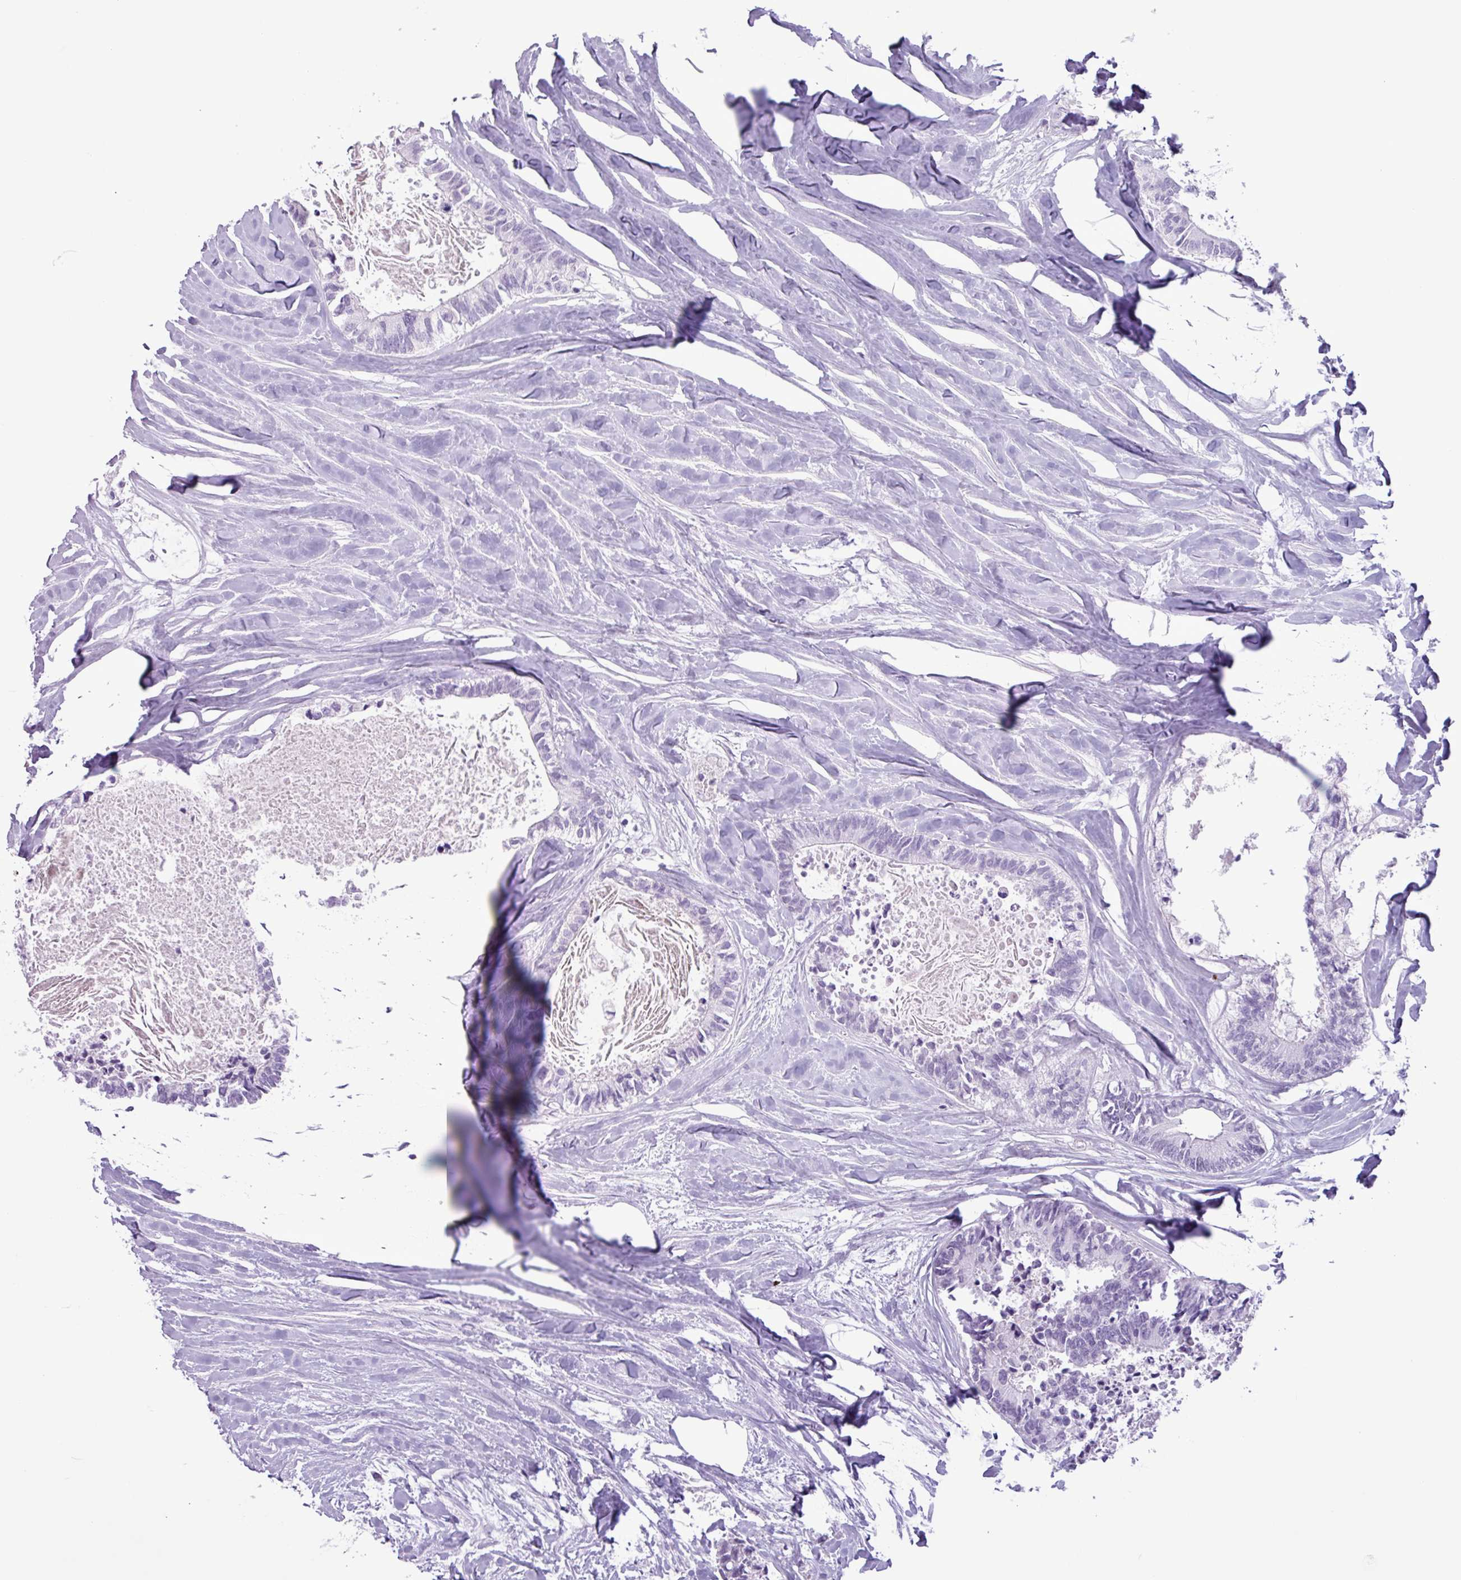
{"staining": {"intensity": "negative", "quantity": "none", "location": "none"}, "tissue": "colorectal cancer", "cell_type": "Tumor cells", "image_type": "cancer", "snomed": [{"axis": "morphology", "description": "Adenocarcinoma, NOS"}, {"axis": "topography", "description": "Colon"}, {"axis": "topography", "description": "Rectum"}], "caption": "Tumor cells show no significant protein staining in adenocarcinoma (colorectal). (DAB (3,3'-diaminobenzidine) IHC with hematoxylin counter stain).", "gene": "TMEM178A", "patient": {"sex": "male", "age": 57}}